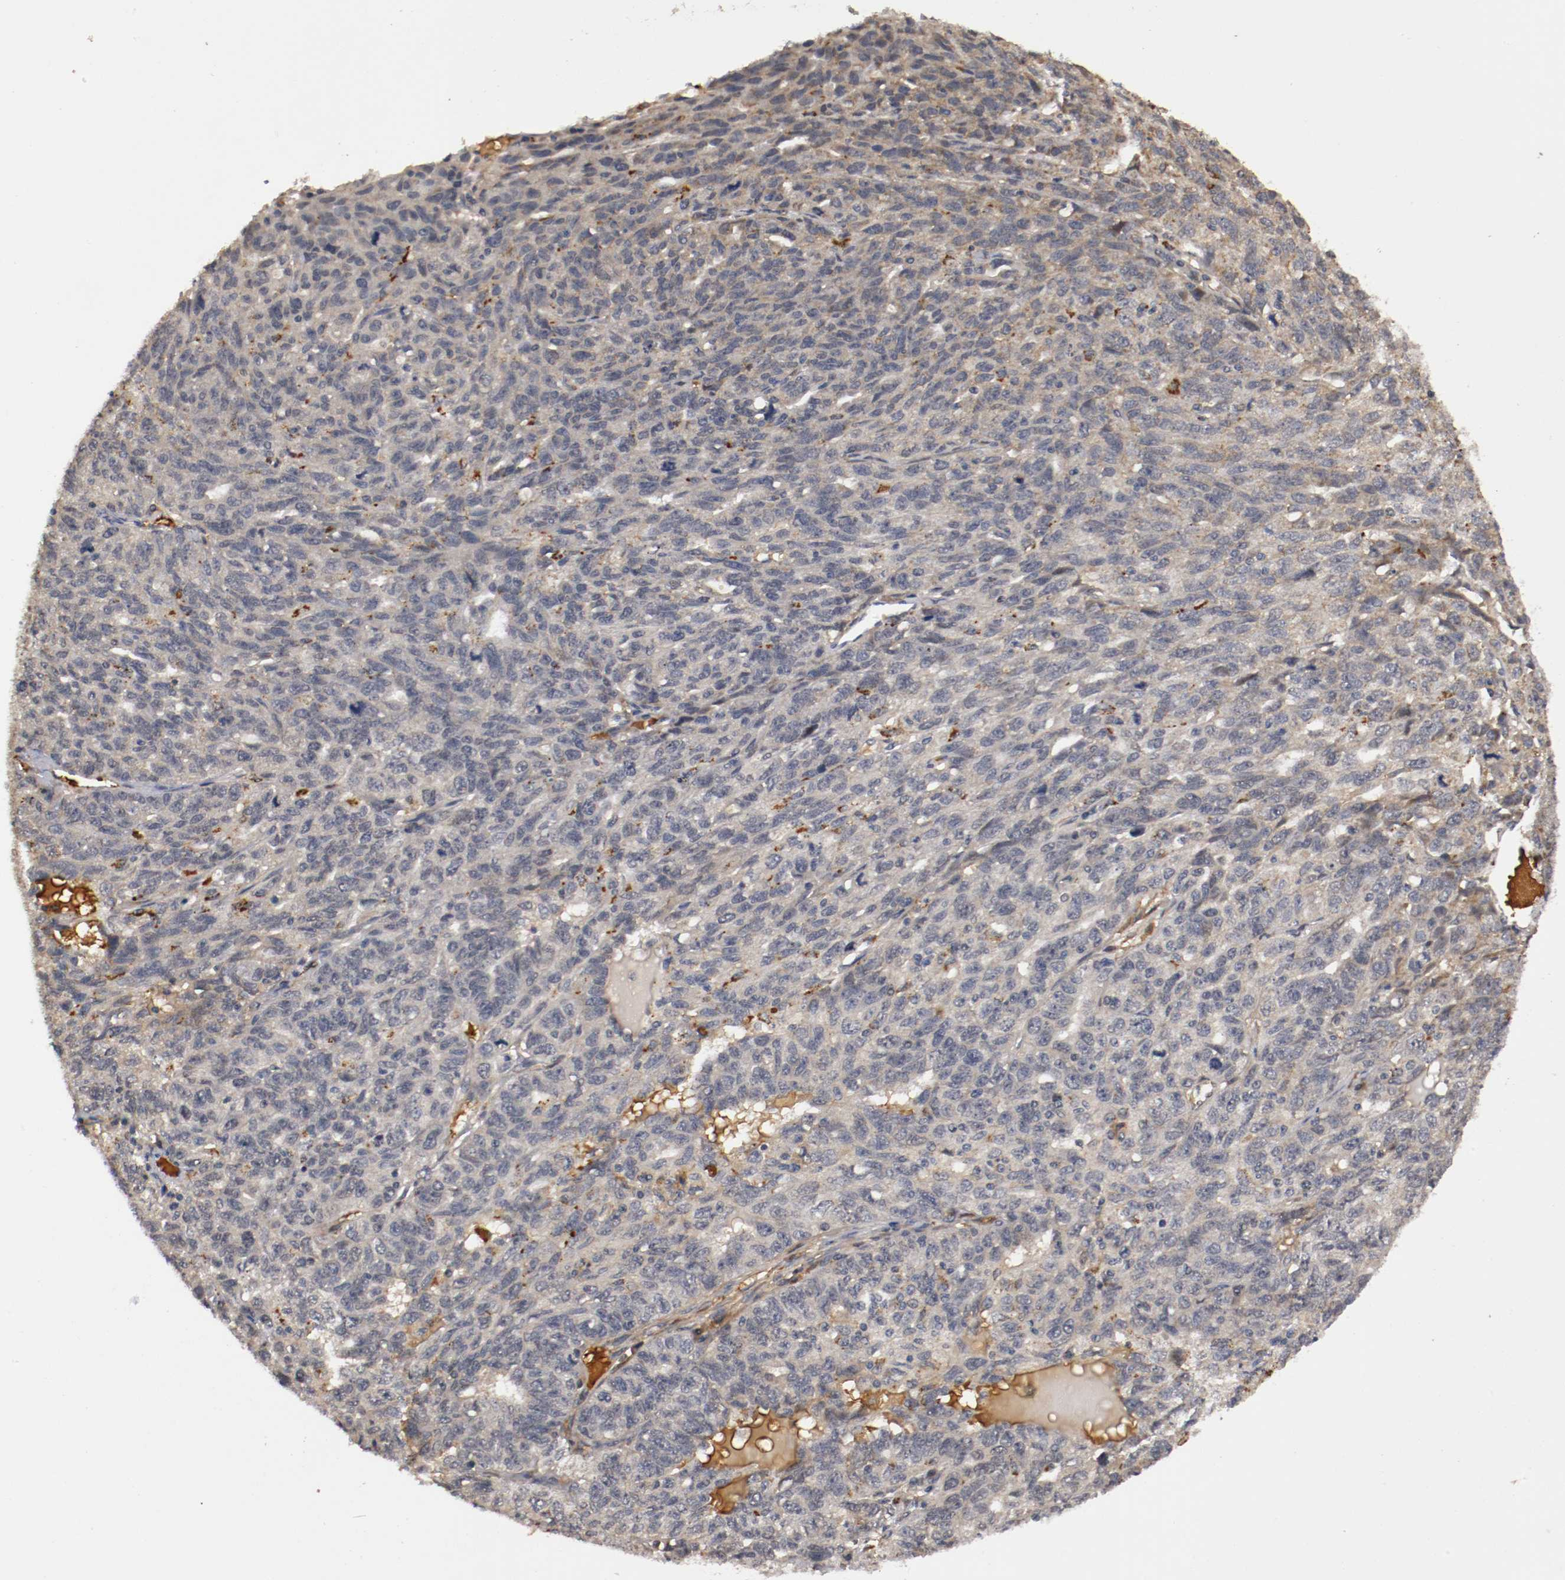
{"staining": {"intensity": "weak", "quantity": ">75%", "location": "cytoplasmic/membranous"}, "tissue": "ovarian cancer", "cell_type": "Tumor cells", "image_type": "cancer", "snomed": [{"axis": "morphology", "description": "Cystadenocarcinoma, serous, NOS"}, {"axis": "topography", "description": "Ovary"}], "caption": "Serous cystadenocarcinoma (ovarian) stained with a protein marker displays weak staining in tumor cells.", "gene": "TNFRSF1B", "patient": {"sex": "female", "age": 71}}